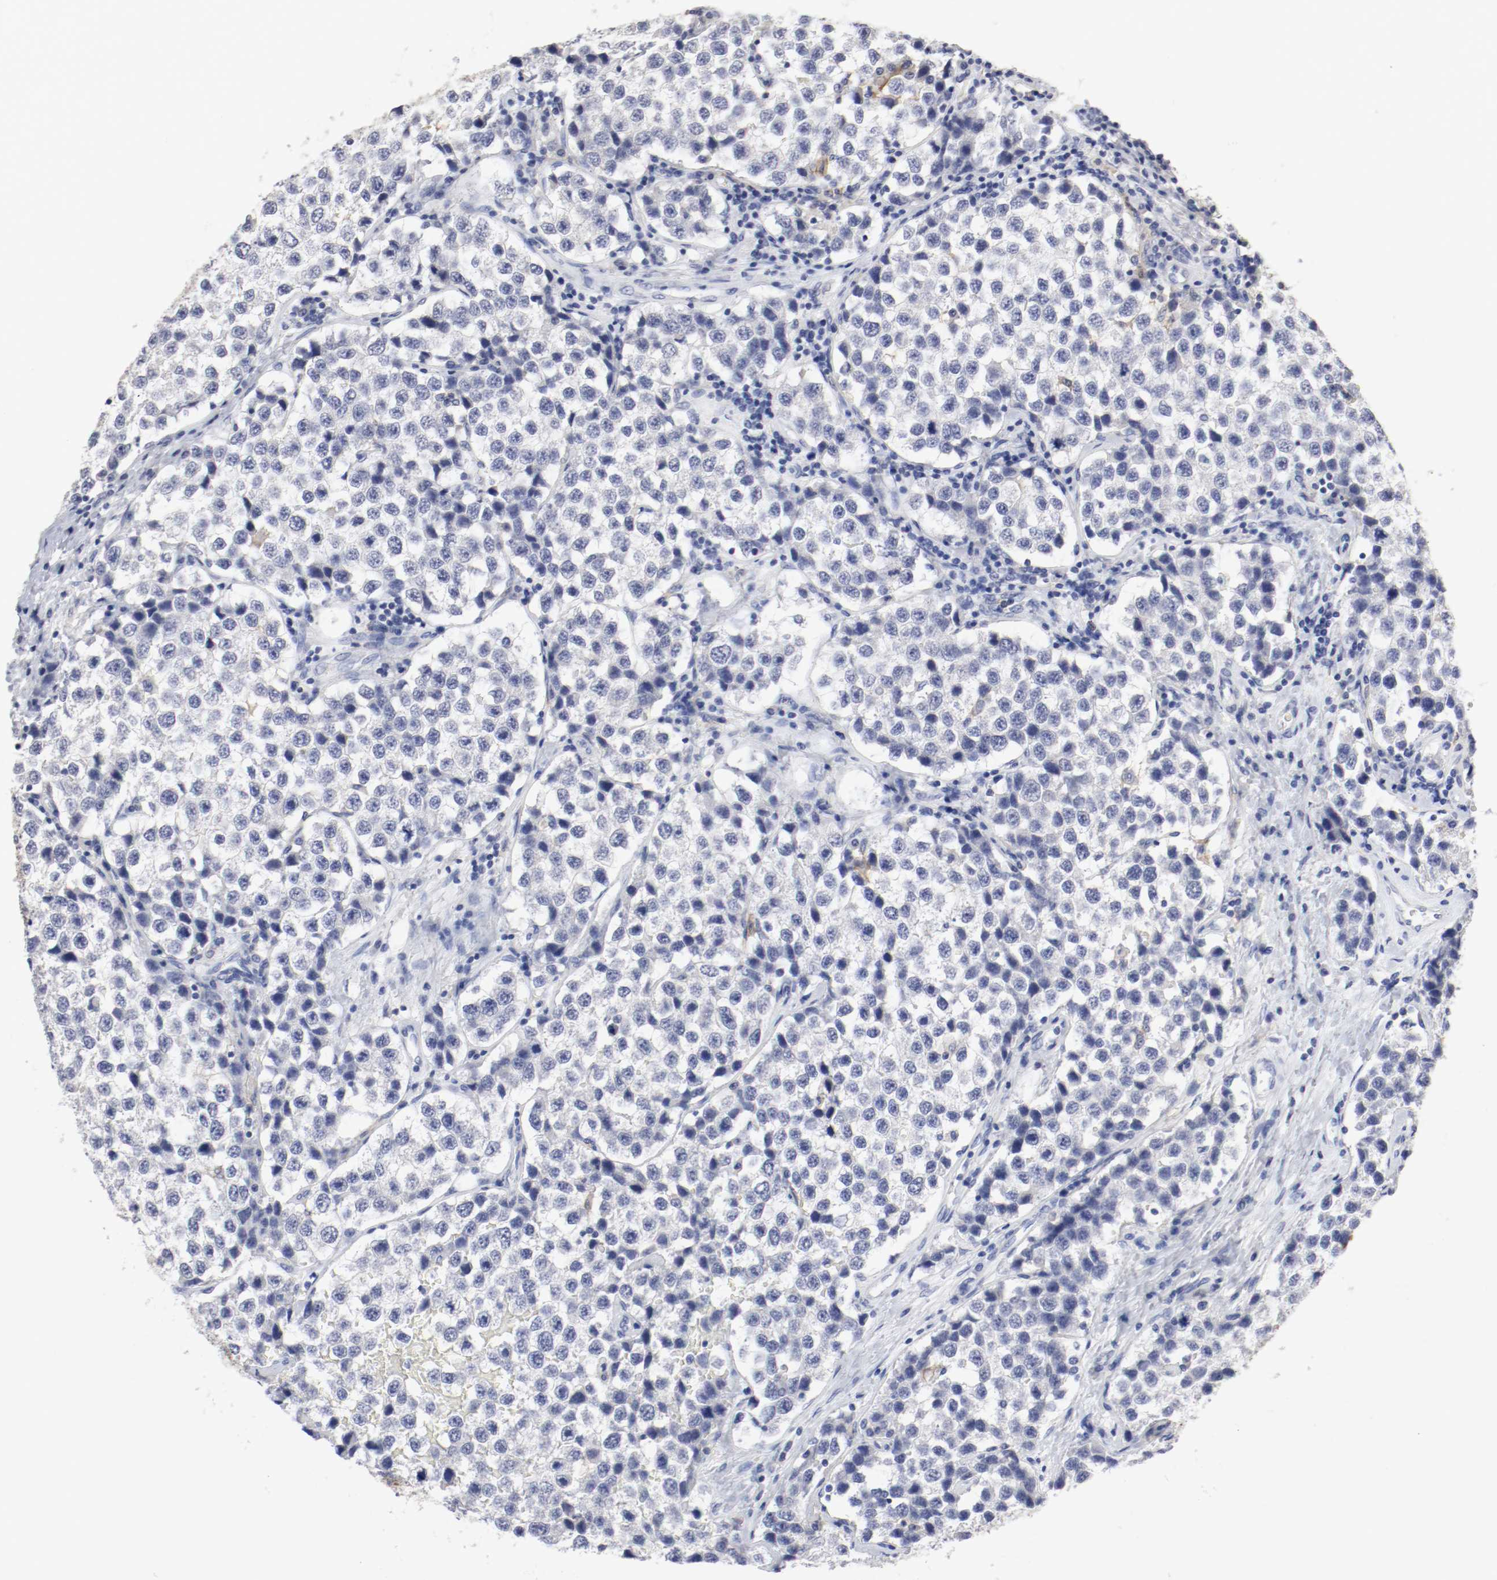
{"staining": {"intensity": "negative", "quantity": "none", "location": "none"}, "tissue": "testis cancer", "cell_type": "Tumor cells", "image_type": "cancer", "snomed": [{"axis": "morphology", "description": "Seminoma, NOS"}, {"axis": "topography", "description": "Testis"}], "caption": "This image is of testis cancer stained with immunohistochemistry (IHC) to label a protein in brown with the nuclei are counter-stained blue. There is no expression in tumor cells.", "gene": "ITGAX", "patient": {"sex": "male", "age": 39}}